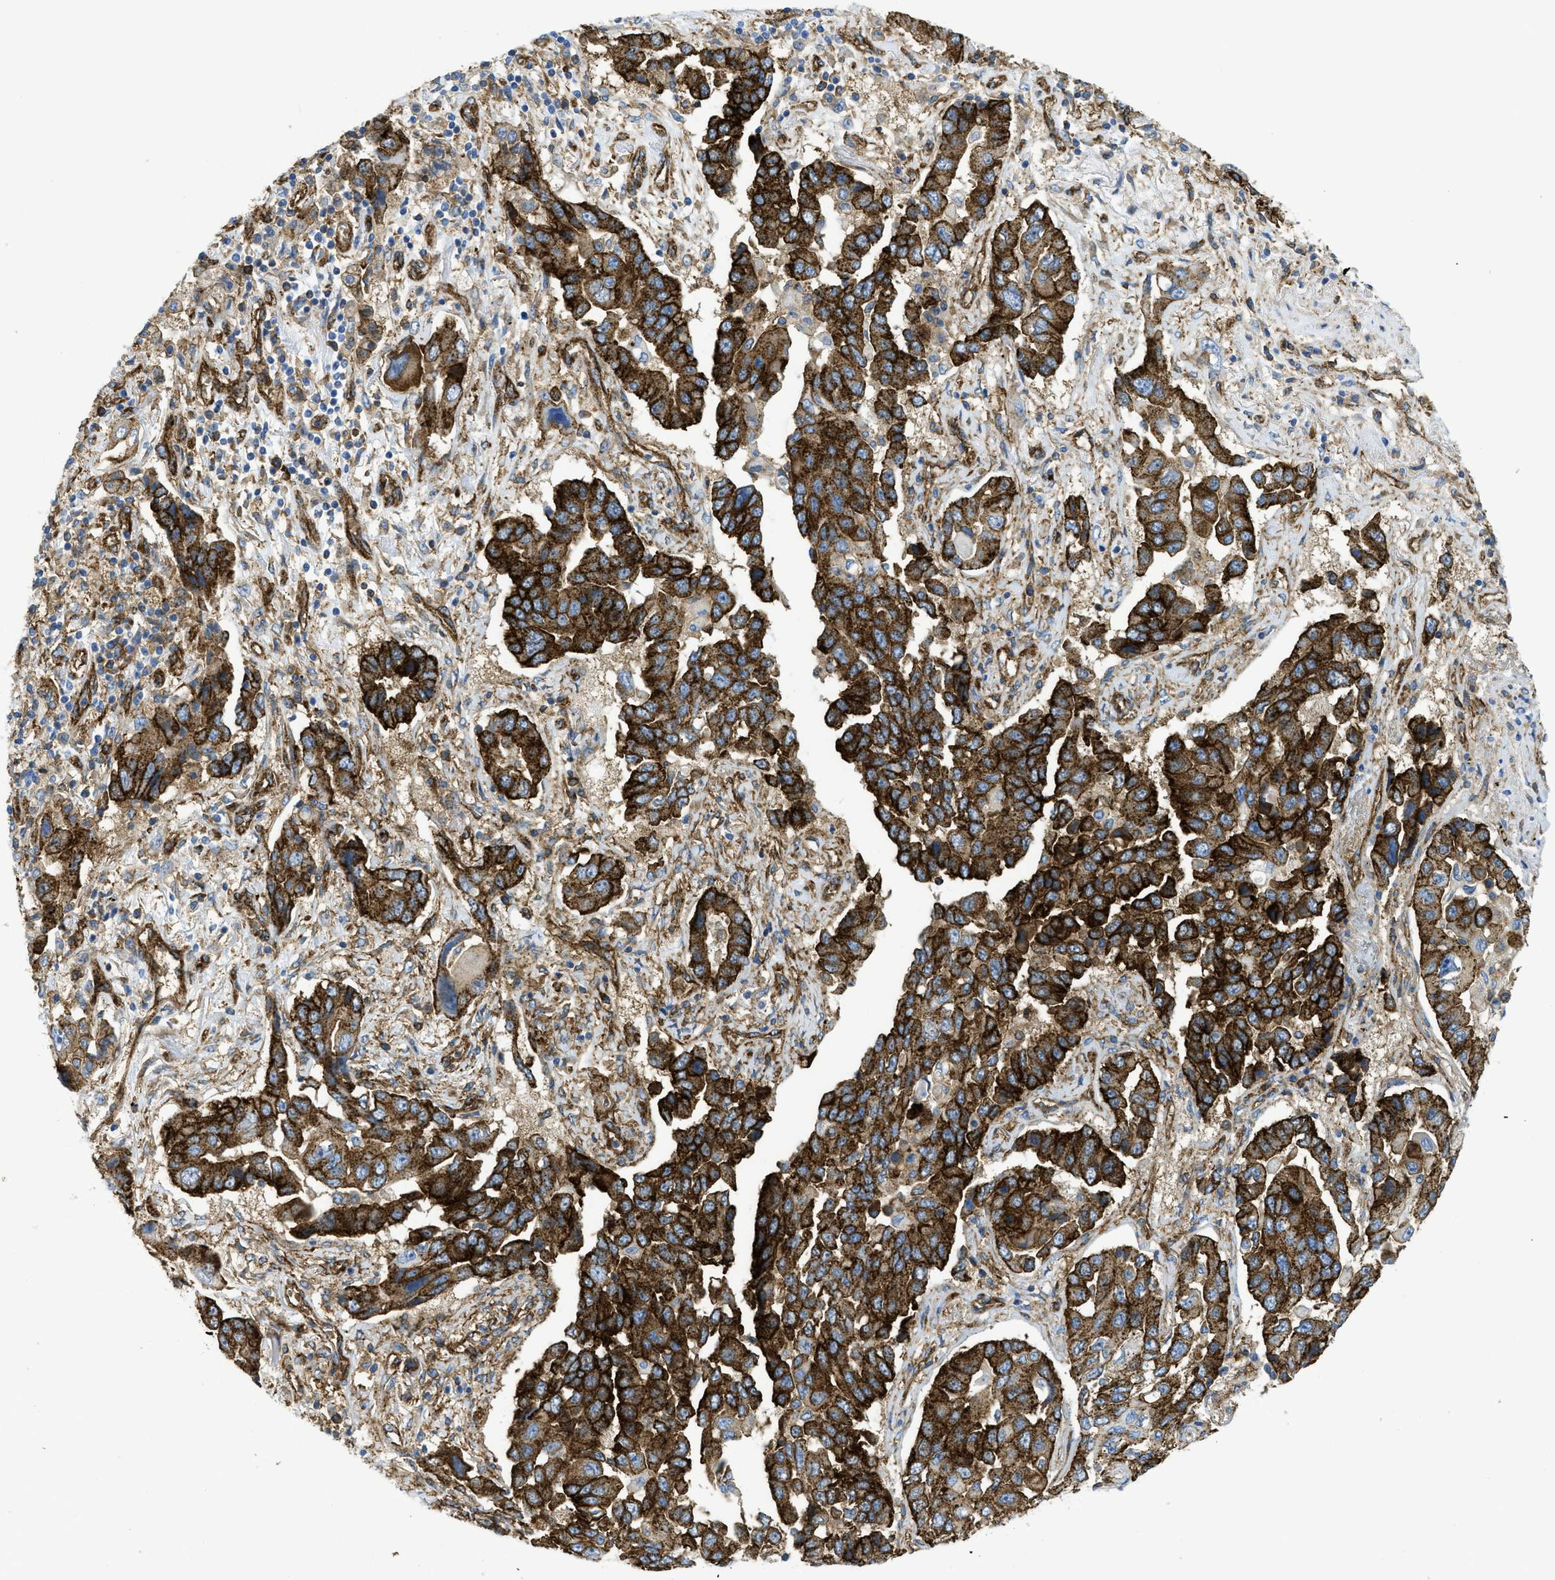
{"staining": {"intensity": "strong", "quantity": ">75%", "location": "cytoplasmic/membranous"}, "tissue": "lung cancer", "cell_type": "Tumor cells", "image_type": "cancer", "snomed": [{"axis": "morphology", "description": "Adenocarcinoma, NOS"}, {"axis": "topography", "description": "Lung"}], "caption": "A brown stain shows strong cytoplasmic/membranous staining of a protein in human lung adenocarcinoma tumor cells.", "gene": "HIP1", "patient": {"sex": "female", "age": 65}}